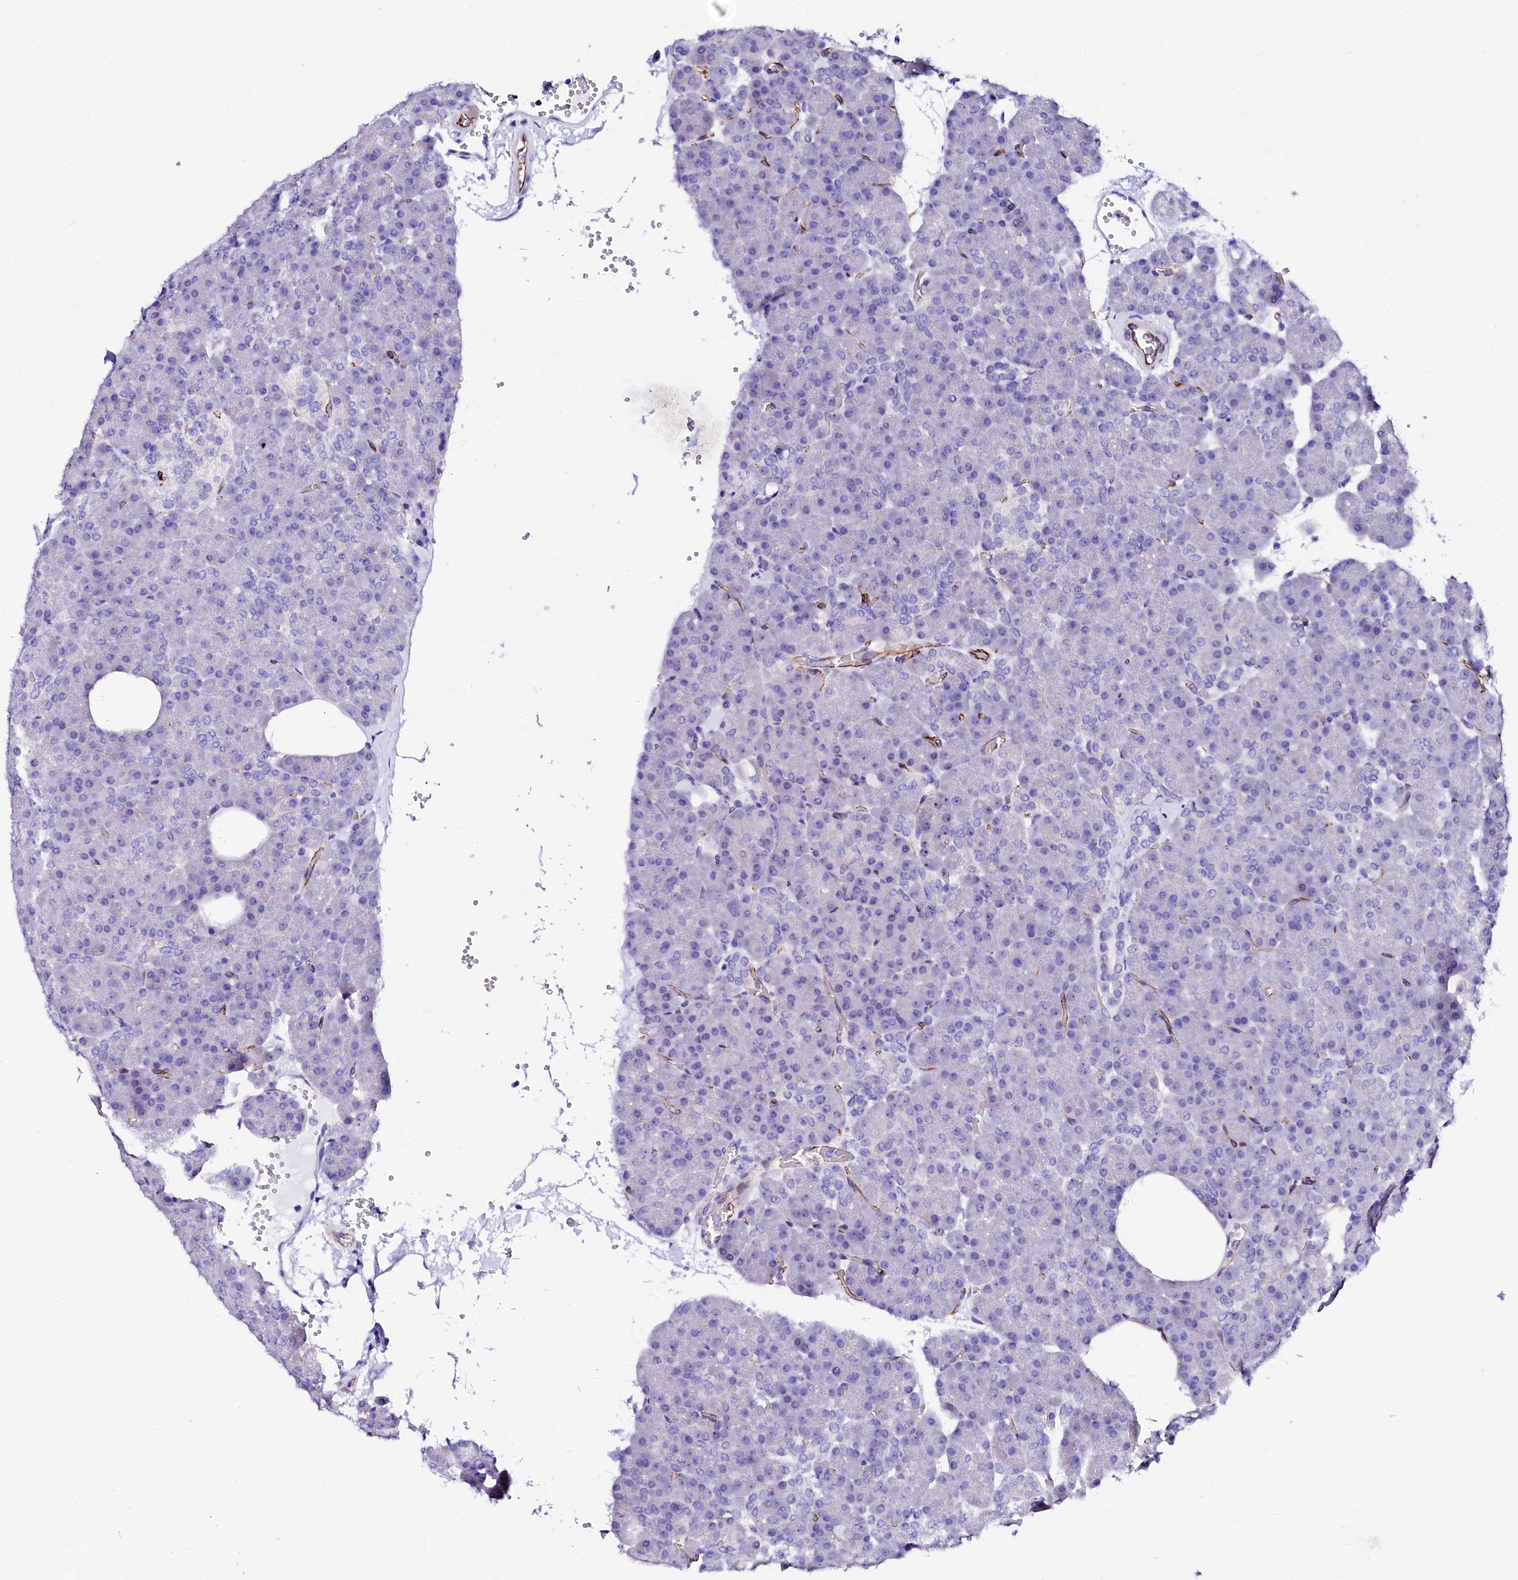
{"staining": {"intensity": "moderate", "quantity": "<25%", "location": "nuclear"}, "tissue": "pancreas", "cell_type": "Exocrine glandular cells", "image_type": "normal", "snomed": [{"axis": "morphology", "description": "Normal tissue, NOS"}, {"axis": "morphology", "description": "Carcinoid, malignant, NOS"}, {"axis": "topography", "description": "Pancreas"}], "caption": "Moderate nuclear expression for a protein is appreciated in approximately <25% of exocrine glandular cells of unremarkable pancreas using immunohistochemistry.", "gene": "SFR1", "patient": {"sex": "female", "age": 35}}